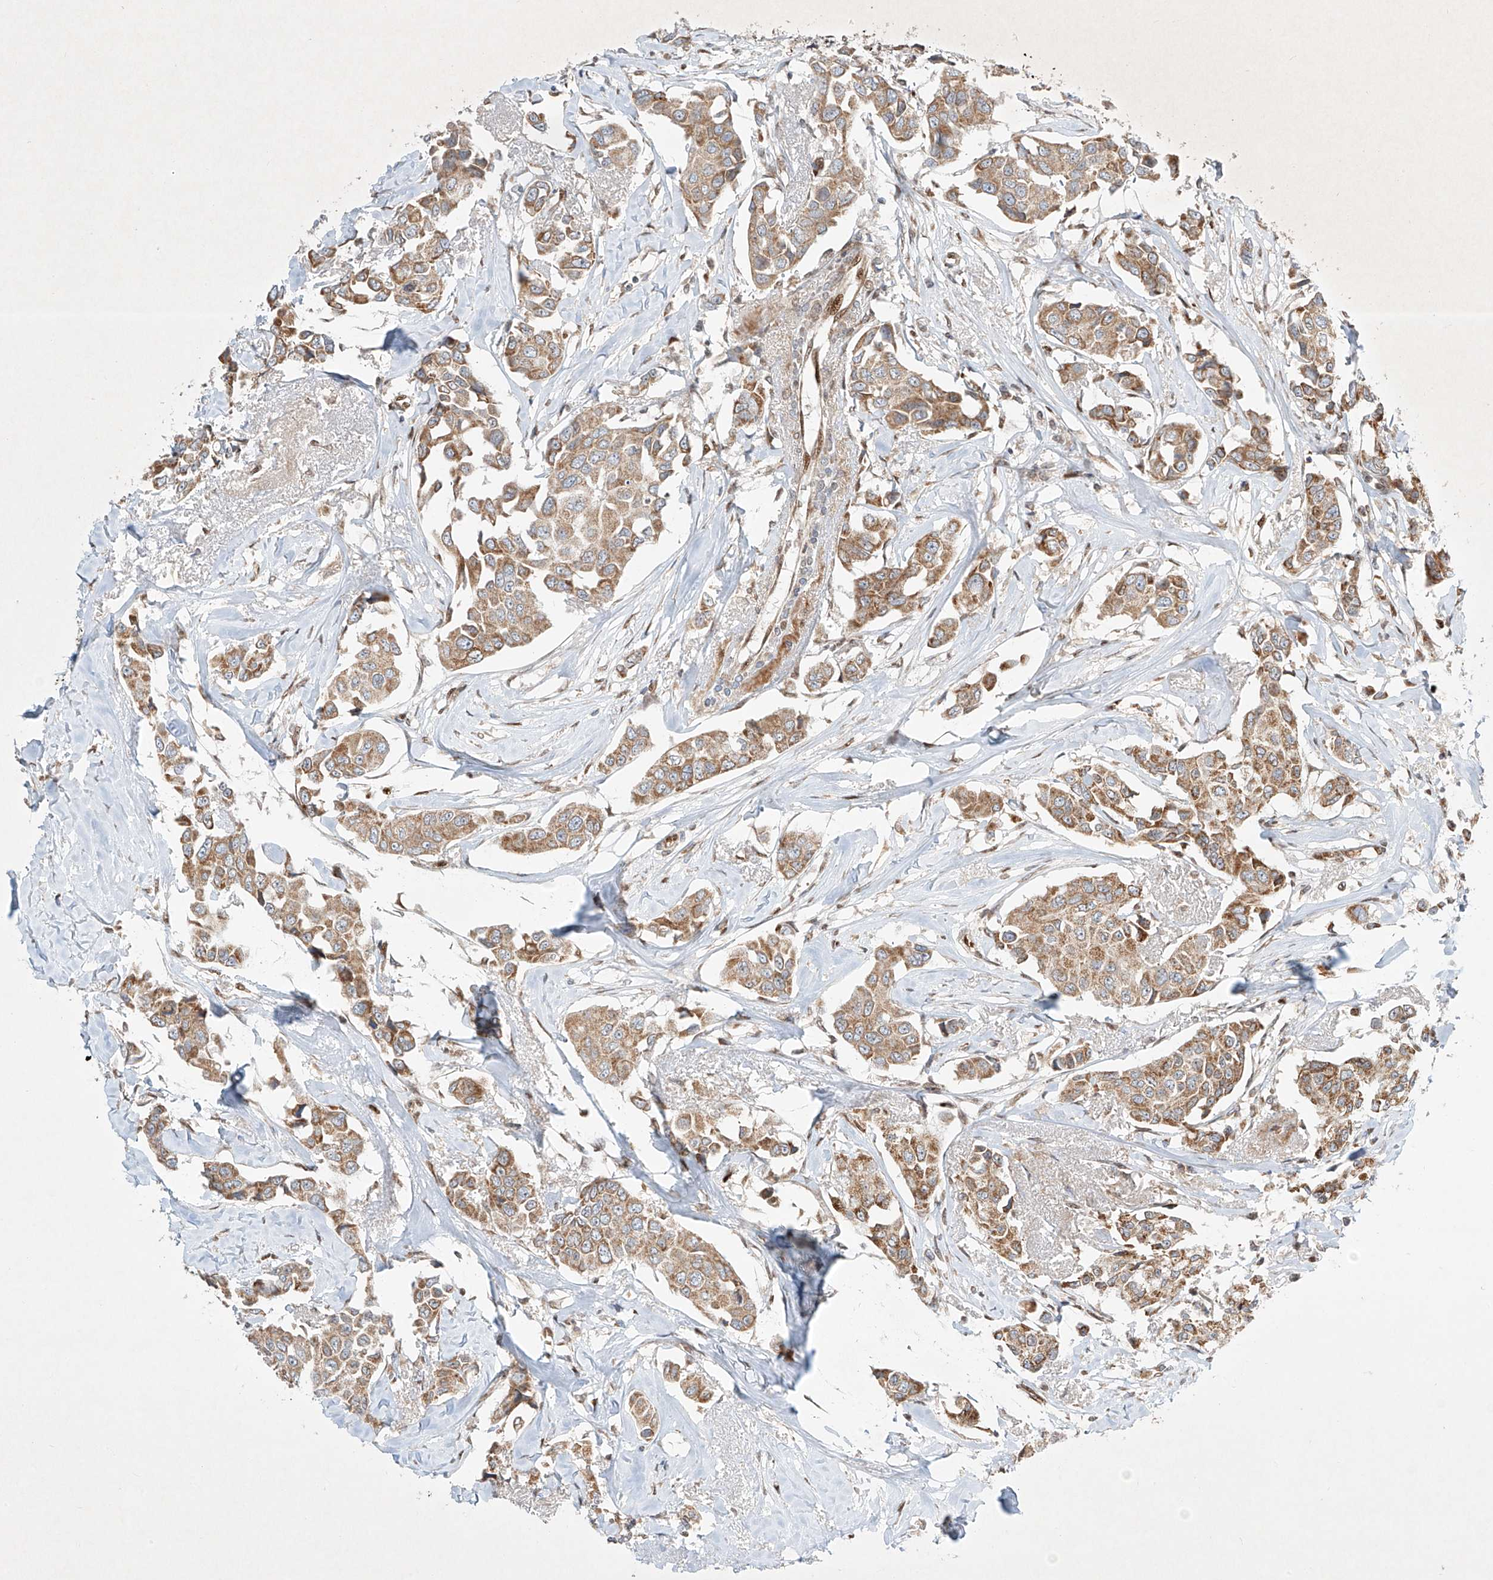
{"staining": {"intensity": "moderate", "quantity": ">75%", "location": "cytoplasmic/membranous"}, "tissue": "breast cancer", "cell_type": "Tumor cells", "image_type": "cancer", "snomed": [{"axis": "morphology", "description": "Duct carcinoma"}, {"axis": "topography", "description": "Breast"}], "caption": "A high-resolution image shows immunohistochemistry (IHC) staining of breast cancer, which exhibits moderate cytoplasmic/membranous staining in approximately >75% of tumor cells.", "gene": "EPG5", "patient": {"sex": "female", "age": 80}}